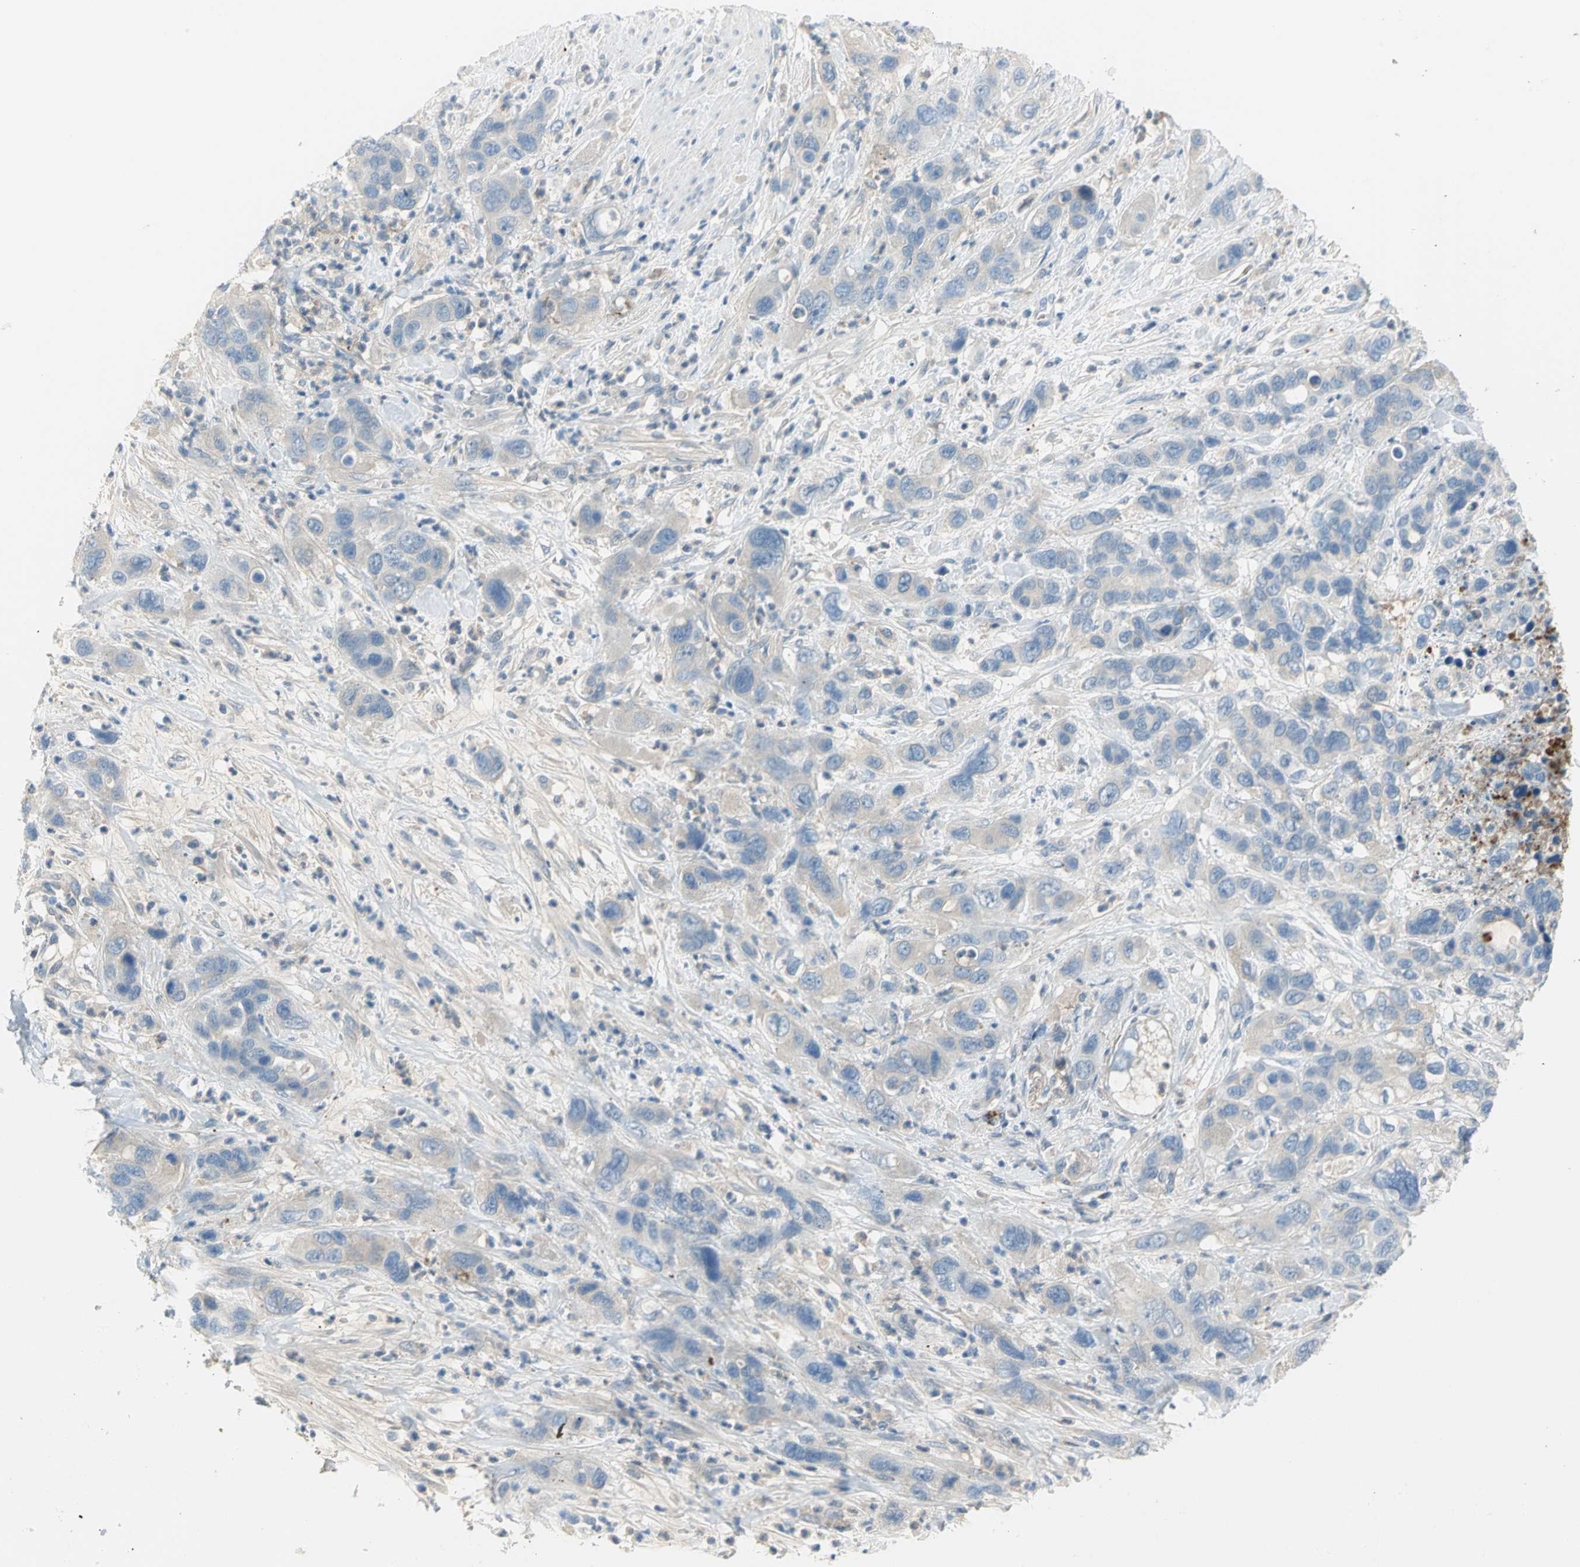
{"staining": {"intensity": "weak", "quantity": "25%-75%", "location": "cytoplasmic/membranous"}, "tissue": "pancreatic cancer", "cell_type": "Tumor cells", "image_type": "cancer", "snomed": [{"axis": "morphology", "description": "Adenocarcinoma, NOS"}, {"axis": "topography", "description": "Pancreas"}], "caption": "Immunohistochemistry (IHC) image of neoplastic tissue: human adenocarcinoma (pancreatic) stained using IHC reveals low levels of weak protein expression localized specifically in the cytoplasmic/membranous of tumor cells, appearing as a cytoplasmic/membranous brown color.", "gene": "ZIC1", "patient": {"sex": "female", "age": 71}}